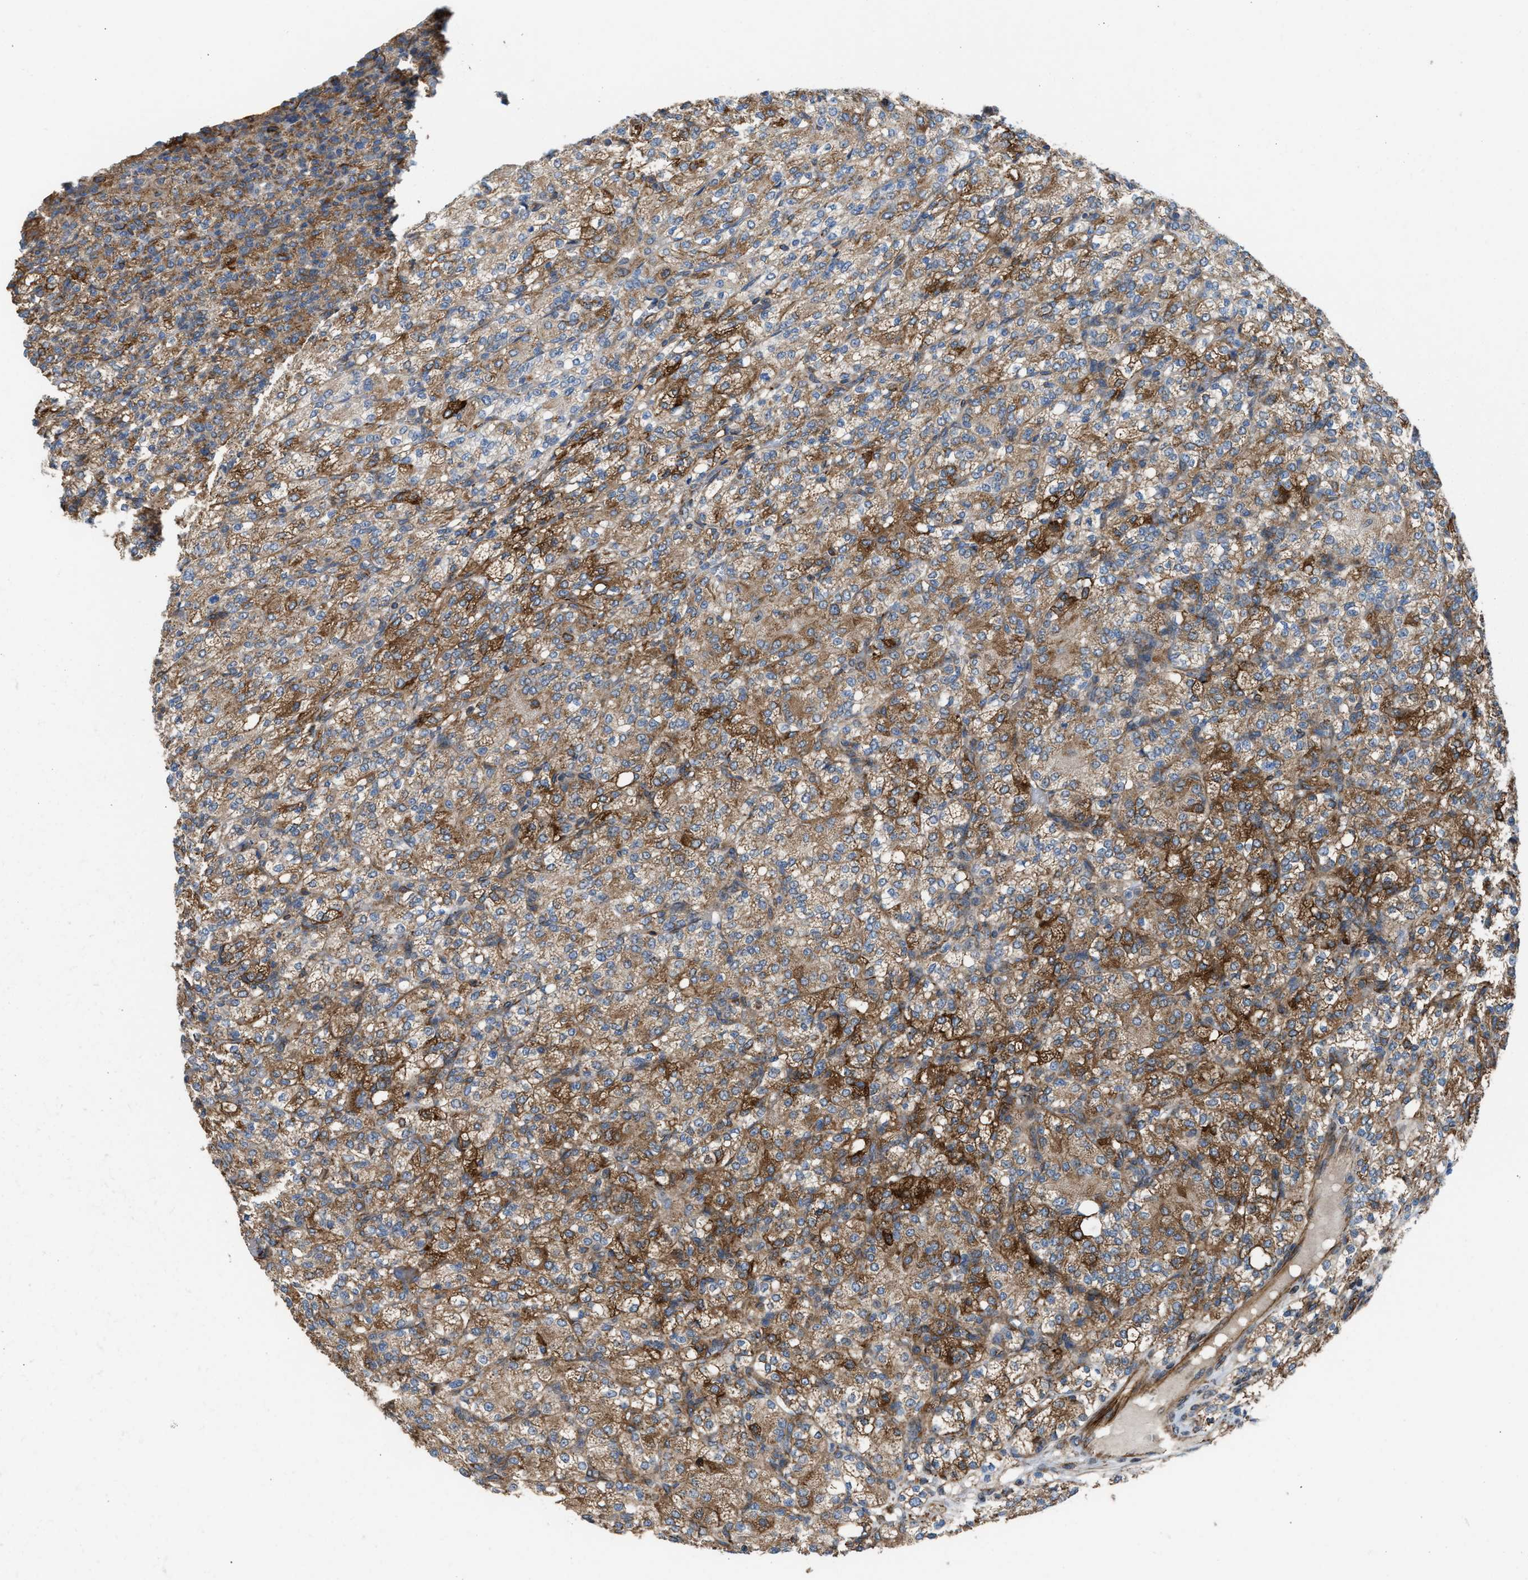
{"staining": {"intensity": "moderate", "quantity": ">75%", "location": "cytoplasmic/membranous"}, "tissue": "renal cancer", "cell_type": "Tumor cells", "image_type": "cancer", "snomed": [{"axis": "morphology", "description": "Adenocarcinoma, NOS"}, {"axis": "topography", "description": "Kidney"}], "caption": "Protein analysis of renal cancer tissue reveals moderate cytoplasmic/membranous positivity in about >75% of tumor cells.", "gene": "SLC10A3", "patient": {"sex": "male", "age": 77}}